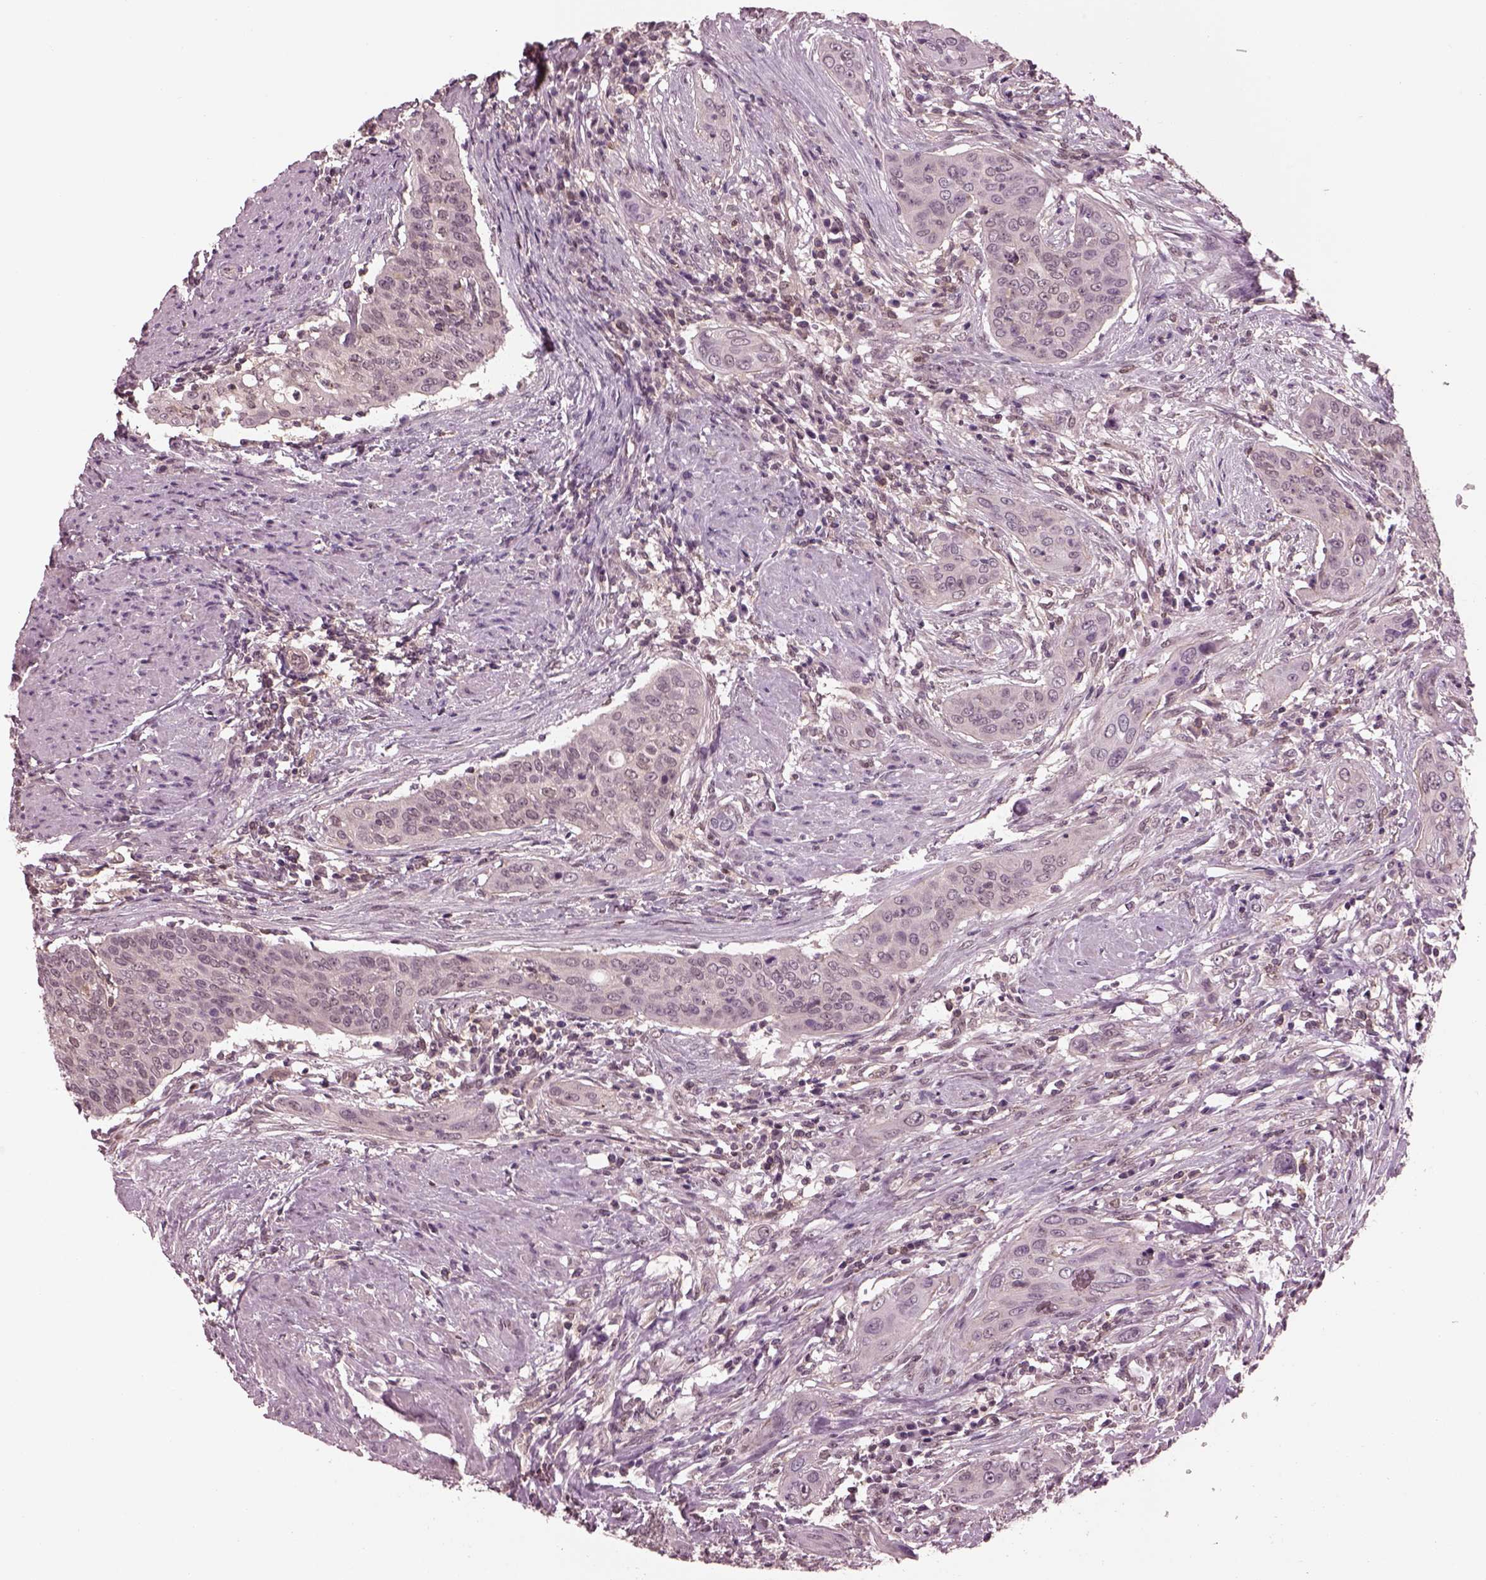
{"staining": {"intensity": "negative", "quantity": "none", "location": "none"}, "tissue": "urothelial cancer", "cell_type": "Tumor cells", "image_type": "cancer", "snomed": [{"axis": "morphology", "description": "Urothelial carcinoma, High grade"}, {"axis": "topography", "description": "Urinary bladder"}], "caption": "The image exhibits no significant expression in tumor cells of urothelial carcinoma (high-grade). (IHC, brightfield microscopy, high magnification).", "gene": "SRI", "patient": {"sex": "male", "age": 82}}